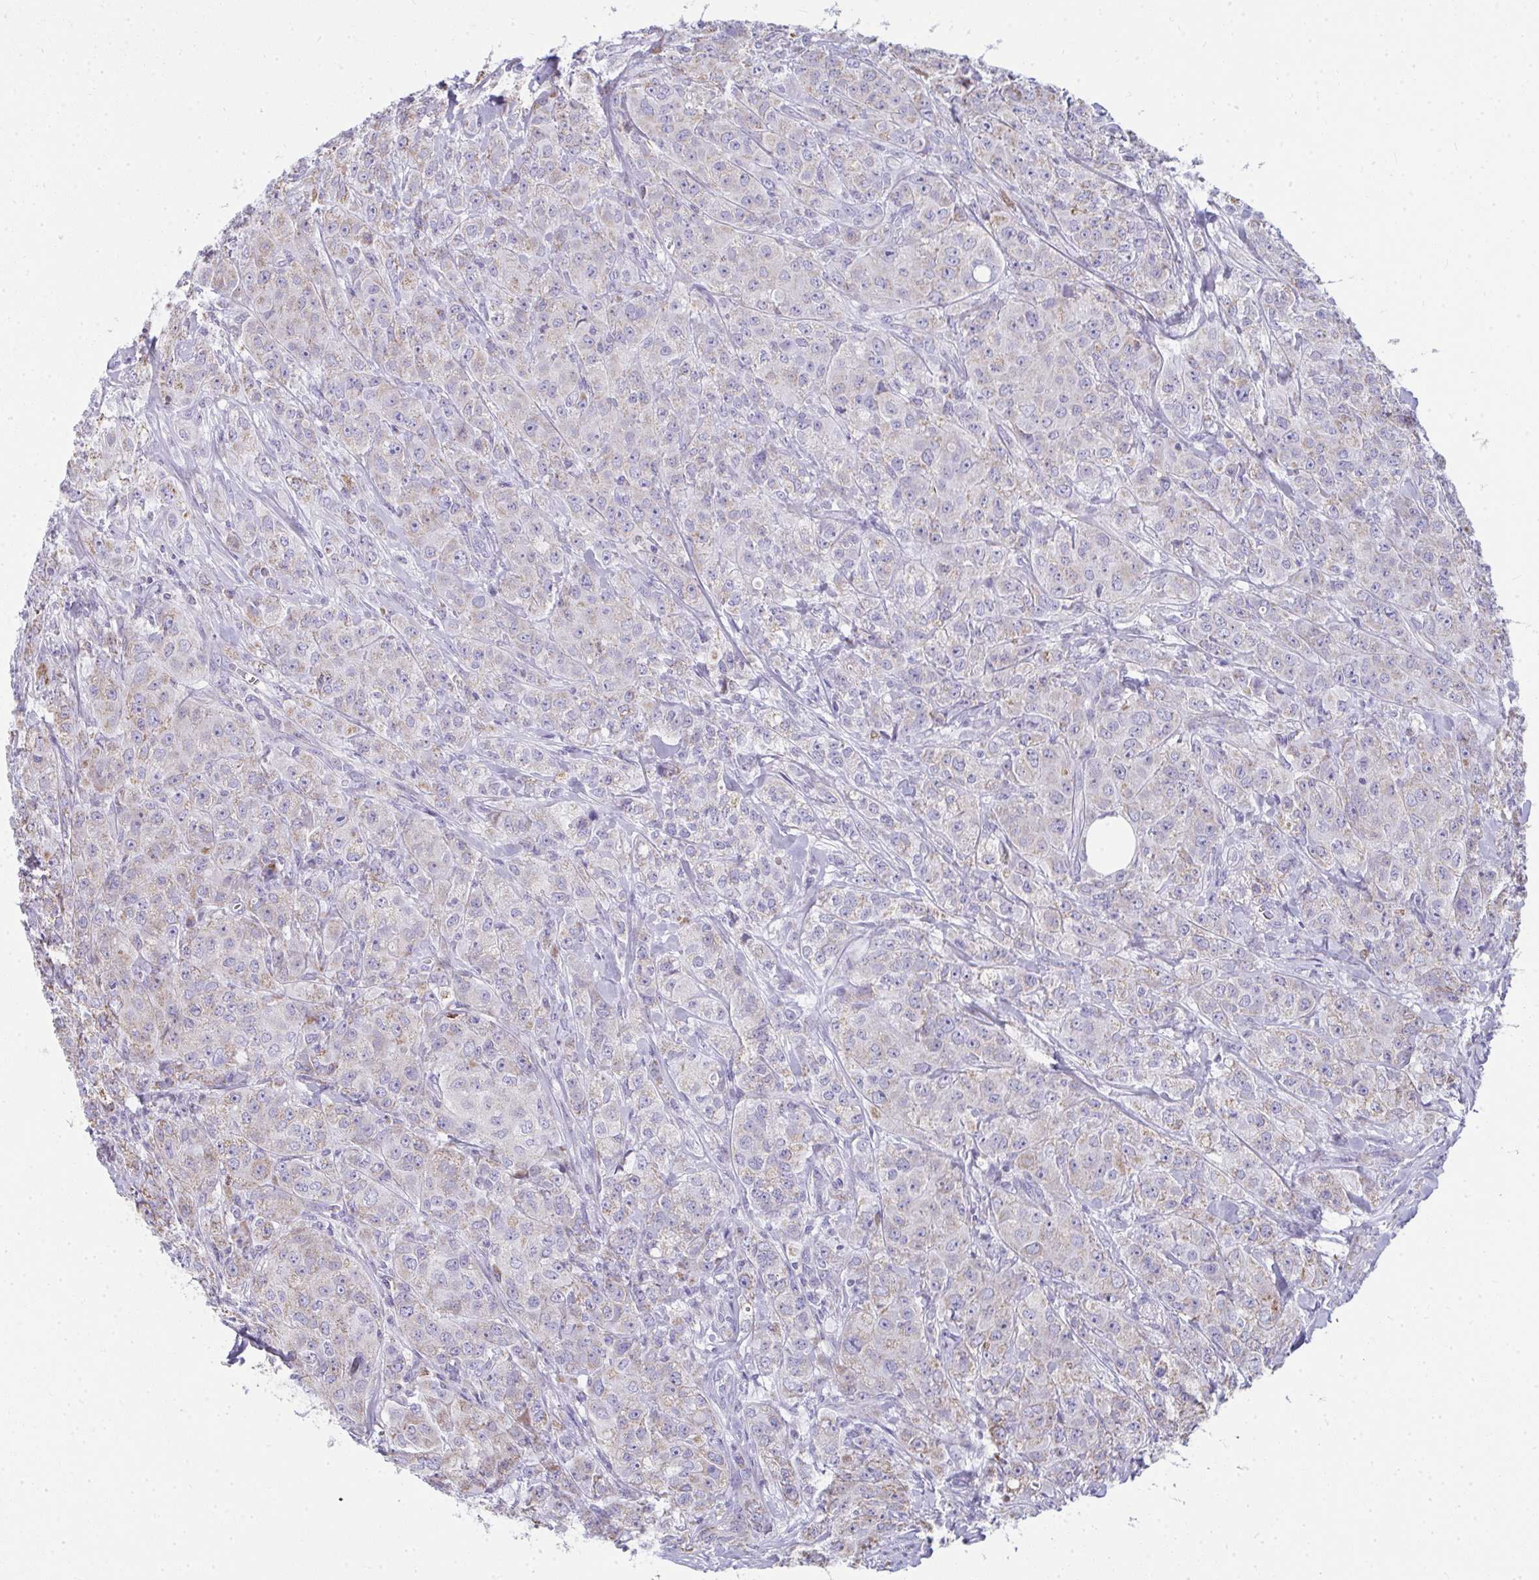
{"staining": {"intensity": "weak", "quantity": "<25%", "location": "cytoplasmic/membranous"}, "tissue": "breast cancer", "cell_type": "Tumor cells", "image_type": "cancer", "snomed": [{"axis": "morphology", "description": "Normal tissue, NOS"}, {"axis": "morphology", "description": "Duct carcinoma"}, {"axis": "topography", "description": "Breast"}], "caption": "A photomicrograph of human infiltrating ductal carcinoma (breast) is negative for staining in tumor cells. (Immunohistochemistry (ihc), brightfield microscopy, high magnification).", "gene": "SLC6A1", "patient": {"sex": "female", "age": 43}}